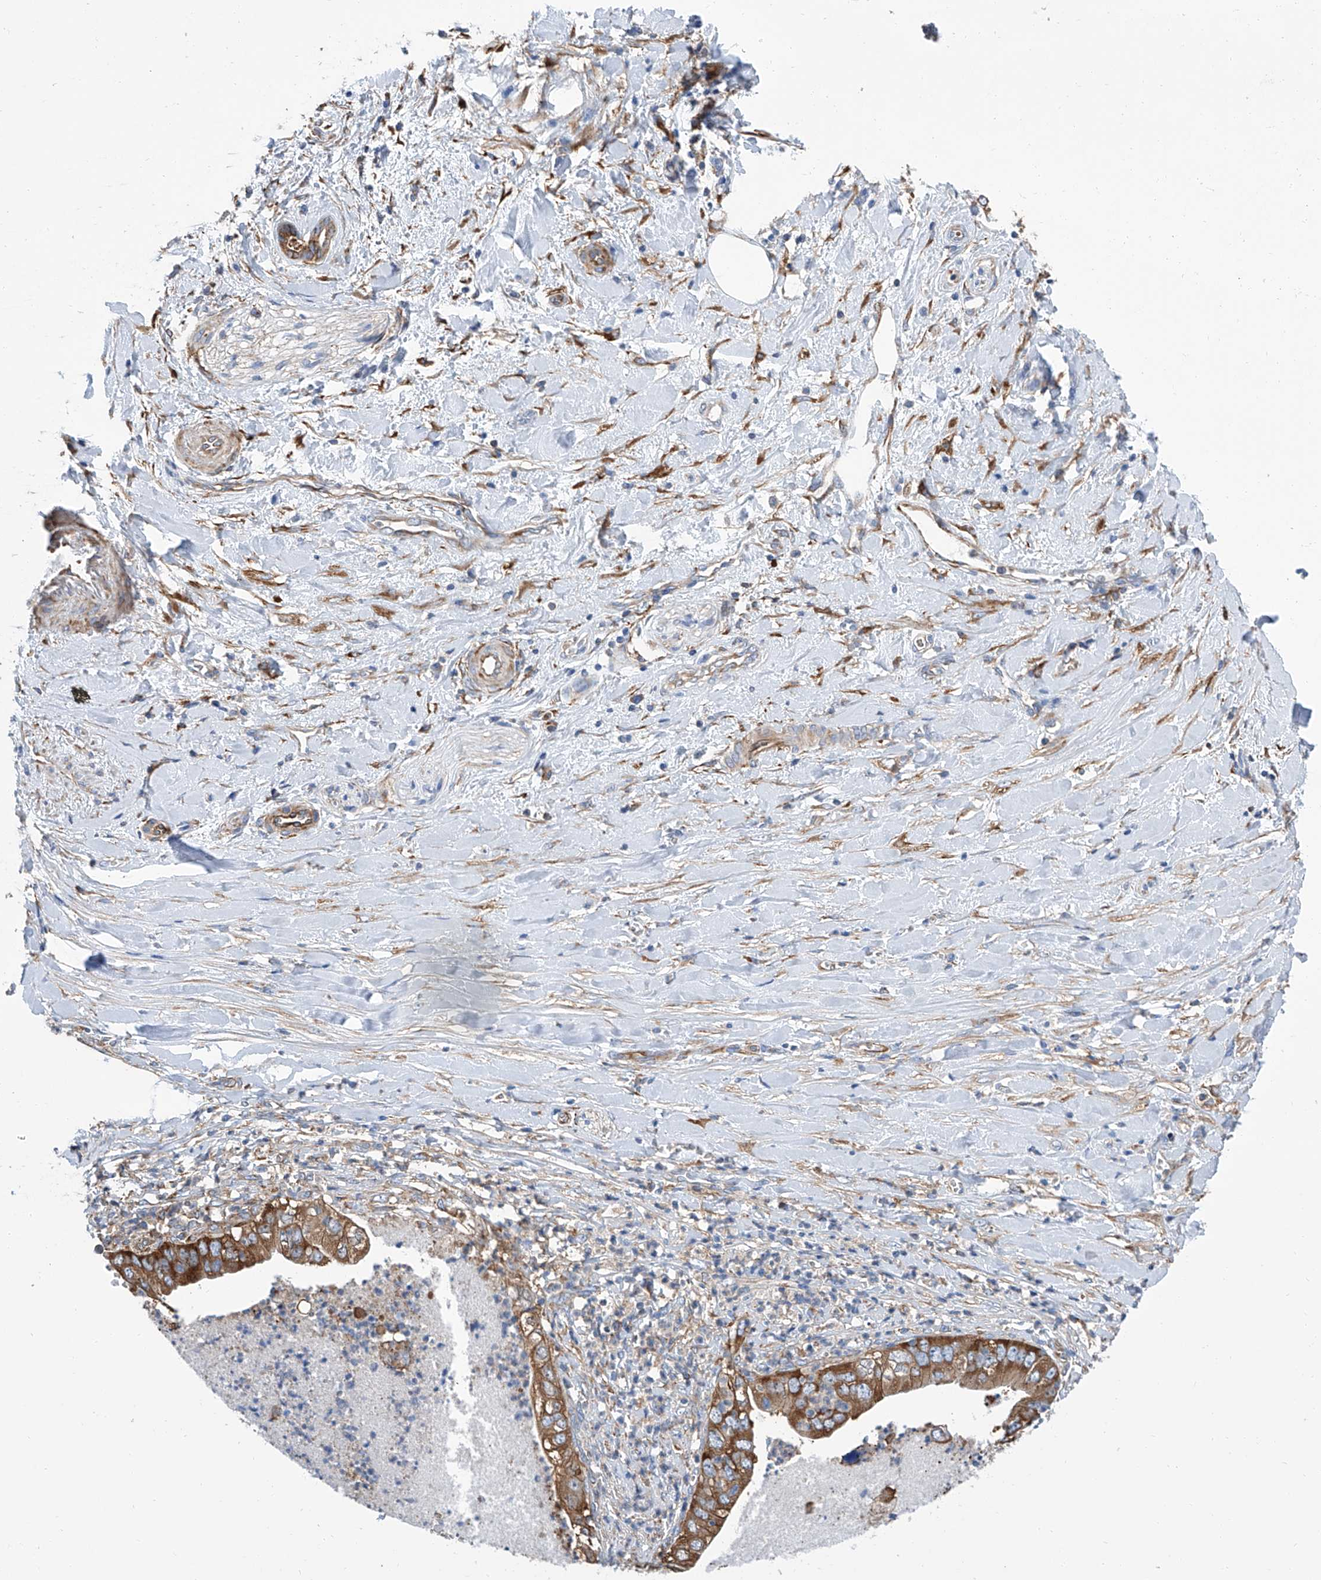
{"staining": {"intensity": "moderate", "quantity": ">75%", "location": "cytoplasmic/membranous"}, "tissue": "pancreatic cancer", "cell_type": "Tumor cells", "image_type": "cancer", "snomed": [{"axis": "morphology", "description": "Adenocarcinoma, NOS"}, {"axis": "topography", "description": "Pancreas"}], "caption": "DAB (3,3'-diaminobenzidine) immunohistochemical staining of pancreatic adenocarcinoma reveals moderate cytoplasmic/membranous protein positivity in about >75% of tumor cells. Using DAB (3,3'-diaminobenzidine) (brown) and hematoxylin (blue) stains, captured at high magnification using brightfield microscopy.", "gene": "GPT", "patient": {"sex": "female", "age": 78}}